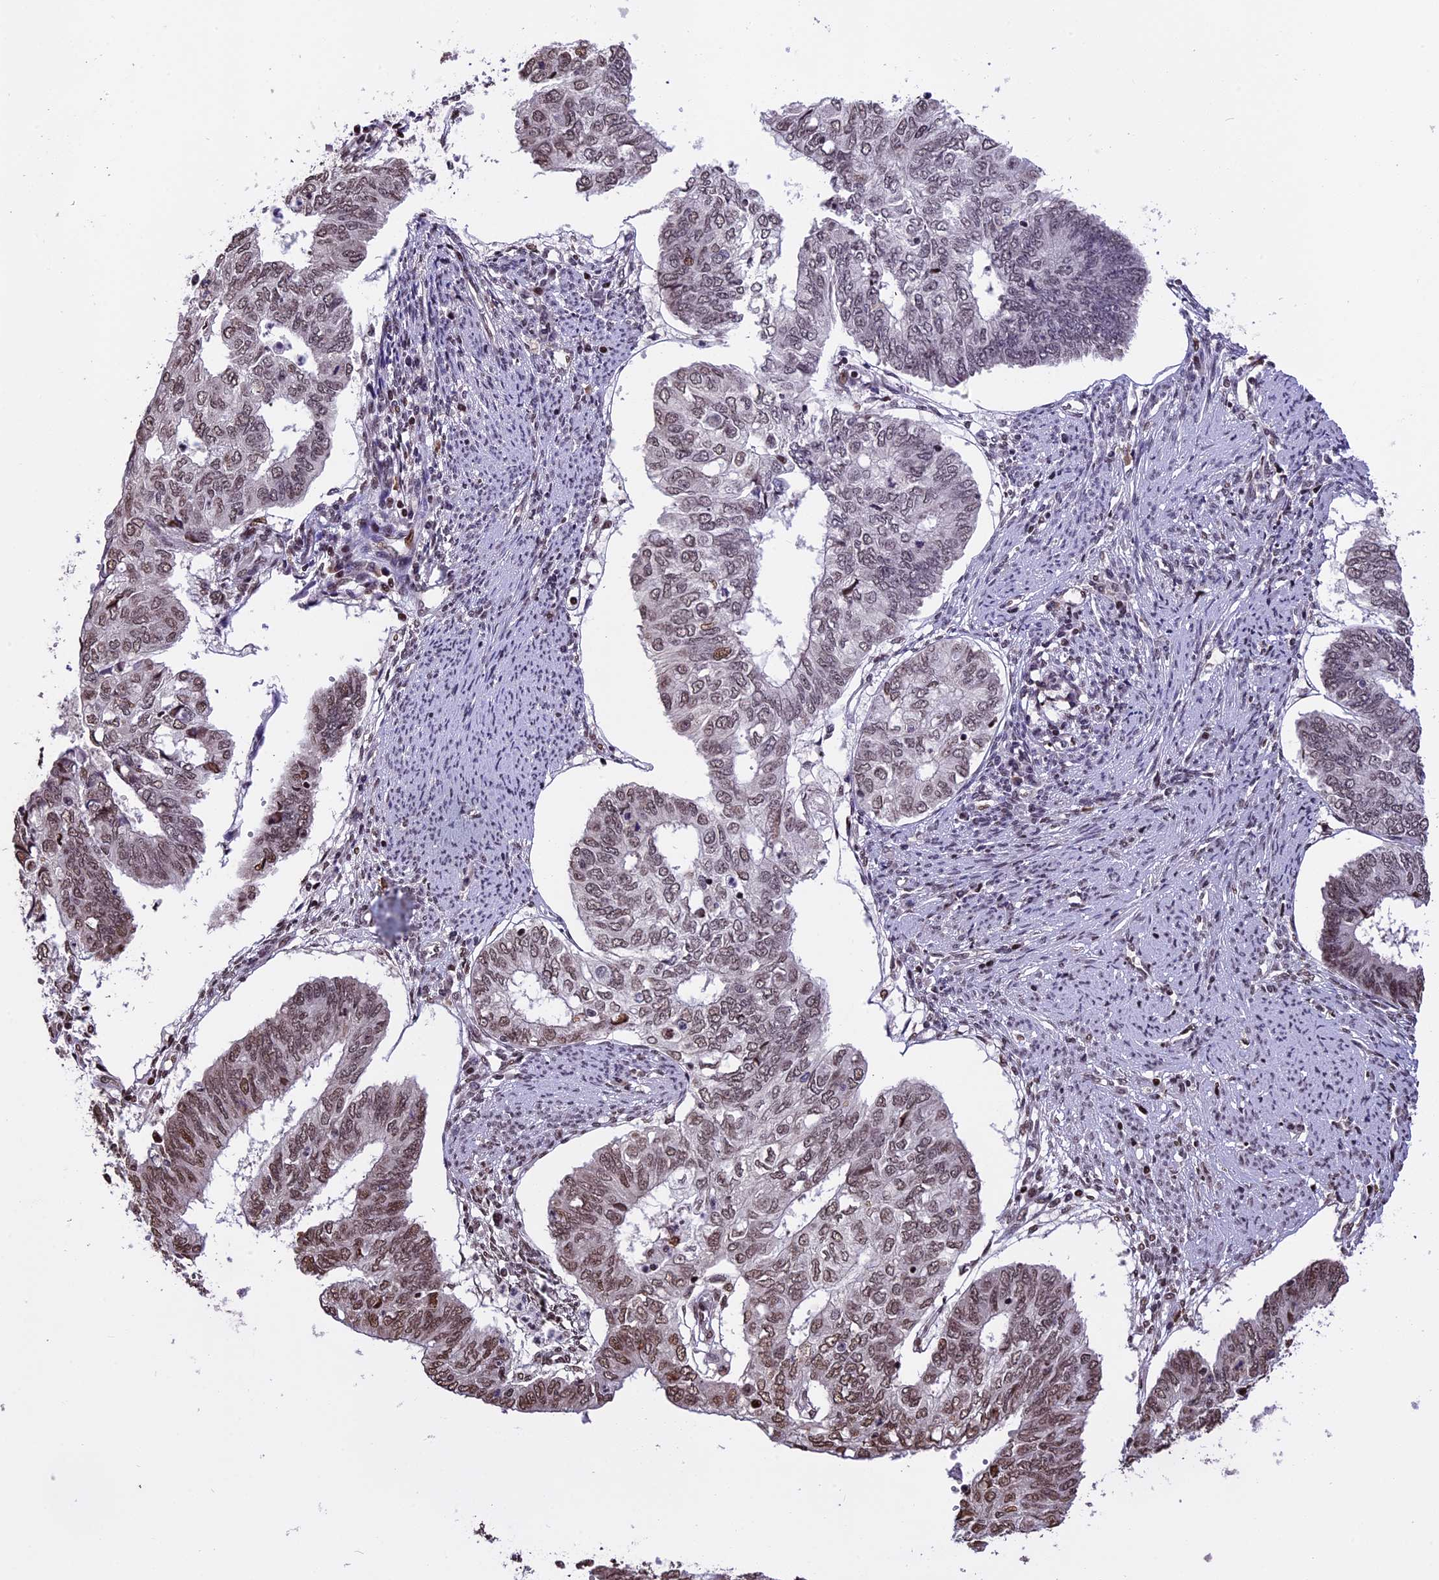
{"staining": {"intensity": "moderate", "quantity": ">75%", "location": "nuclear"}, "tissue": "endometrial cancer", "cell_type": "Tumor cells", "image_type": "cancer", "snomed": [{"axis": "morphology", "description": "Adenocarcinoma, NOS"}, {"axis": "topography", "description": "Endometrium"}], "caption": "An IHC image of tumor tissue is shown. Protein staining in brown shows moderate nuclear positivity in endometrial cancer (adenocarcinoma) within tumor cells. (DAB IHC with brightfield microscopy, high magnification).", "gene": "POLR3E", "patient": {"sex": "female", "age": 68}}